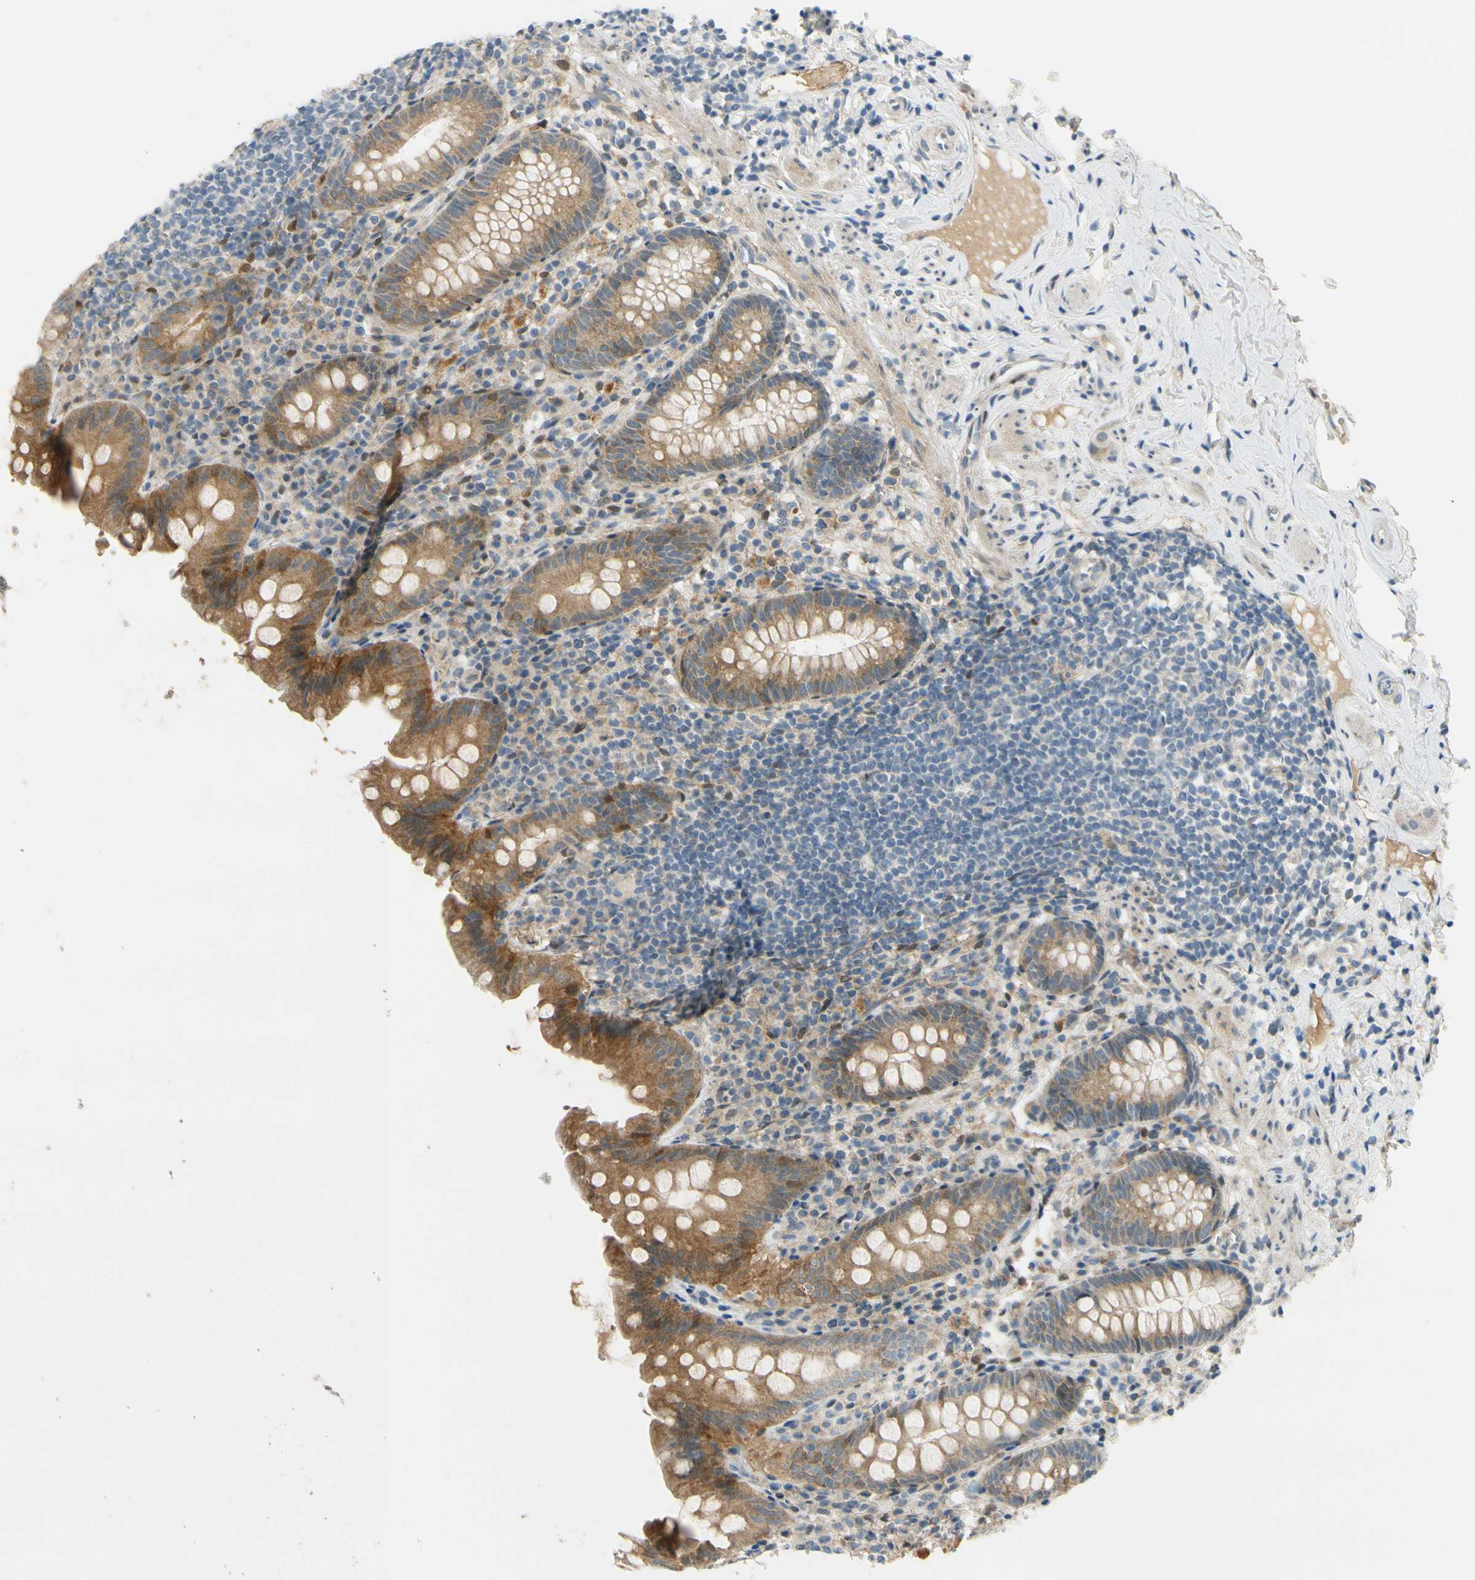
{"staining": {"intensity": "moderate", "quantity": ">75%", "location": "cytoplasmic/membranous"}, "tissue": "appendix", "cell_type": "Glandular cells", "image_type": "normal", "snomed": [{"axis": "morphology", "description": "Normal tissue, NOS"}, {"axis": "topography", "description": "Appendix"}], "caption": "DAB (3,3'-diaminobenzidine) immunohistochemical staining of benign appendix exhibits moderate cytoplasmic/membranous protein staining in about >75% of glandular cells. The staining was performed using DAB (3,3'-diaminobenzidine) to visualize the protein expression in brown, while the nuclei were stained in blue with hematoxylin (Magnification: 20x).", "gene": "FHL2", "patient": {"sex": "male", "age": 52}}